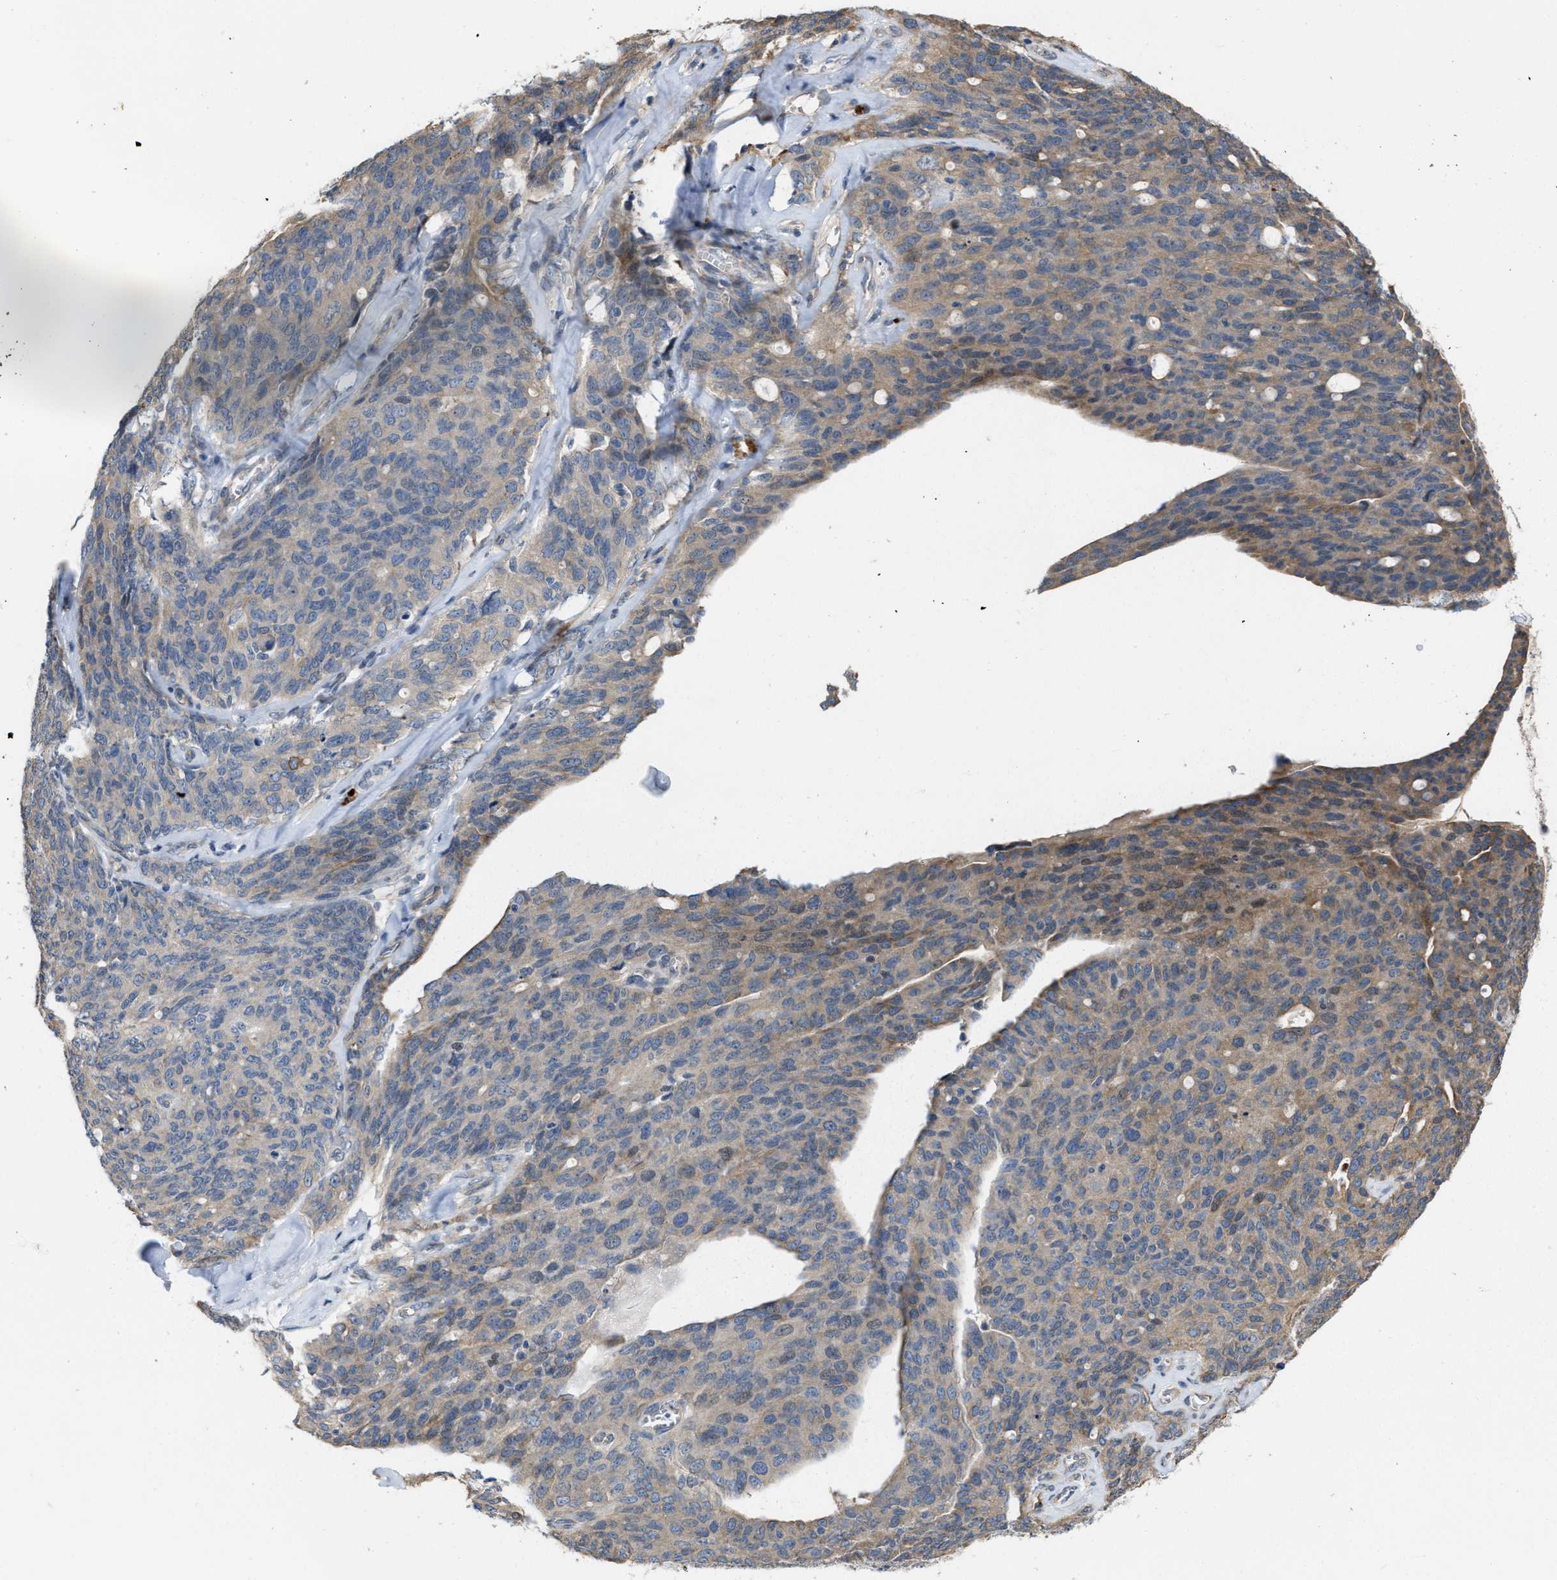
{"staining": {"intensity": "weak", "quantity": ">75%", "location": "cytoplasmic/membranous"}, "tissue": "ovarian cancer", "cell_type": "Tumor cells", "image_type": "cancer", "snomed": [{"axis": "morphology", "description": "Carcinoma, endometroid"}, {"axis": "topography", "description": "Ovary"}], "caption": "IHC of ovarian cancer (endometroid carcinoma) displays low levels of weak cytoplasmic/membranous staining in approximately >75% of tumor cells.", "gene": "CSNK1A1", "patient": {"sex": "female", "age": 60}}